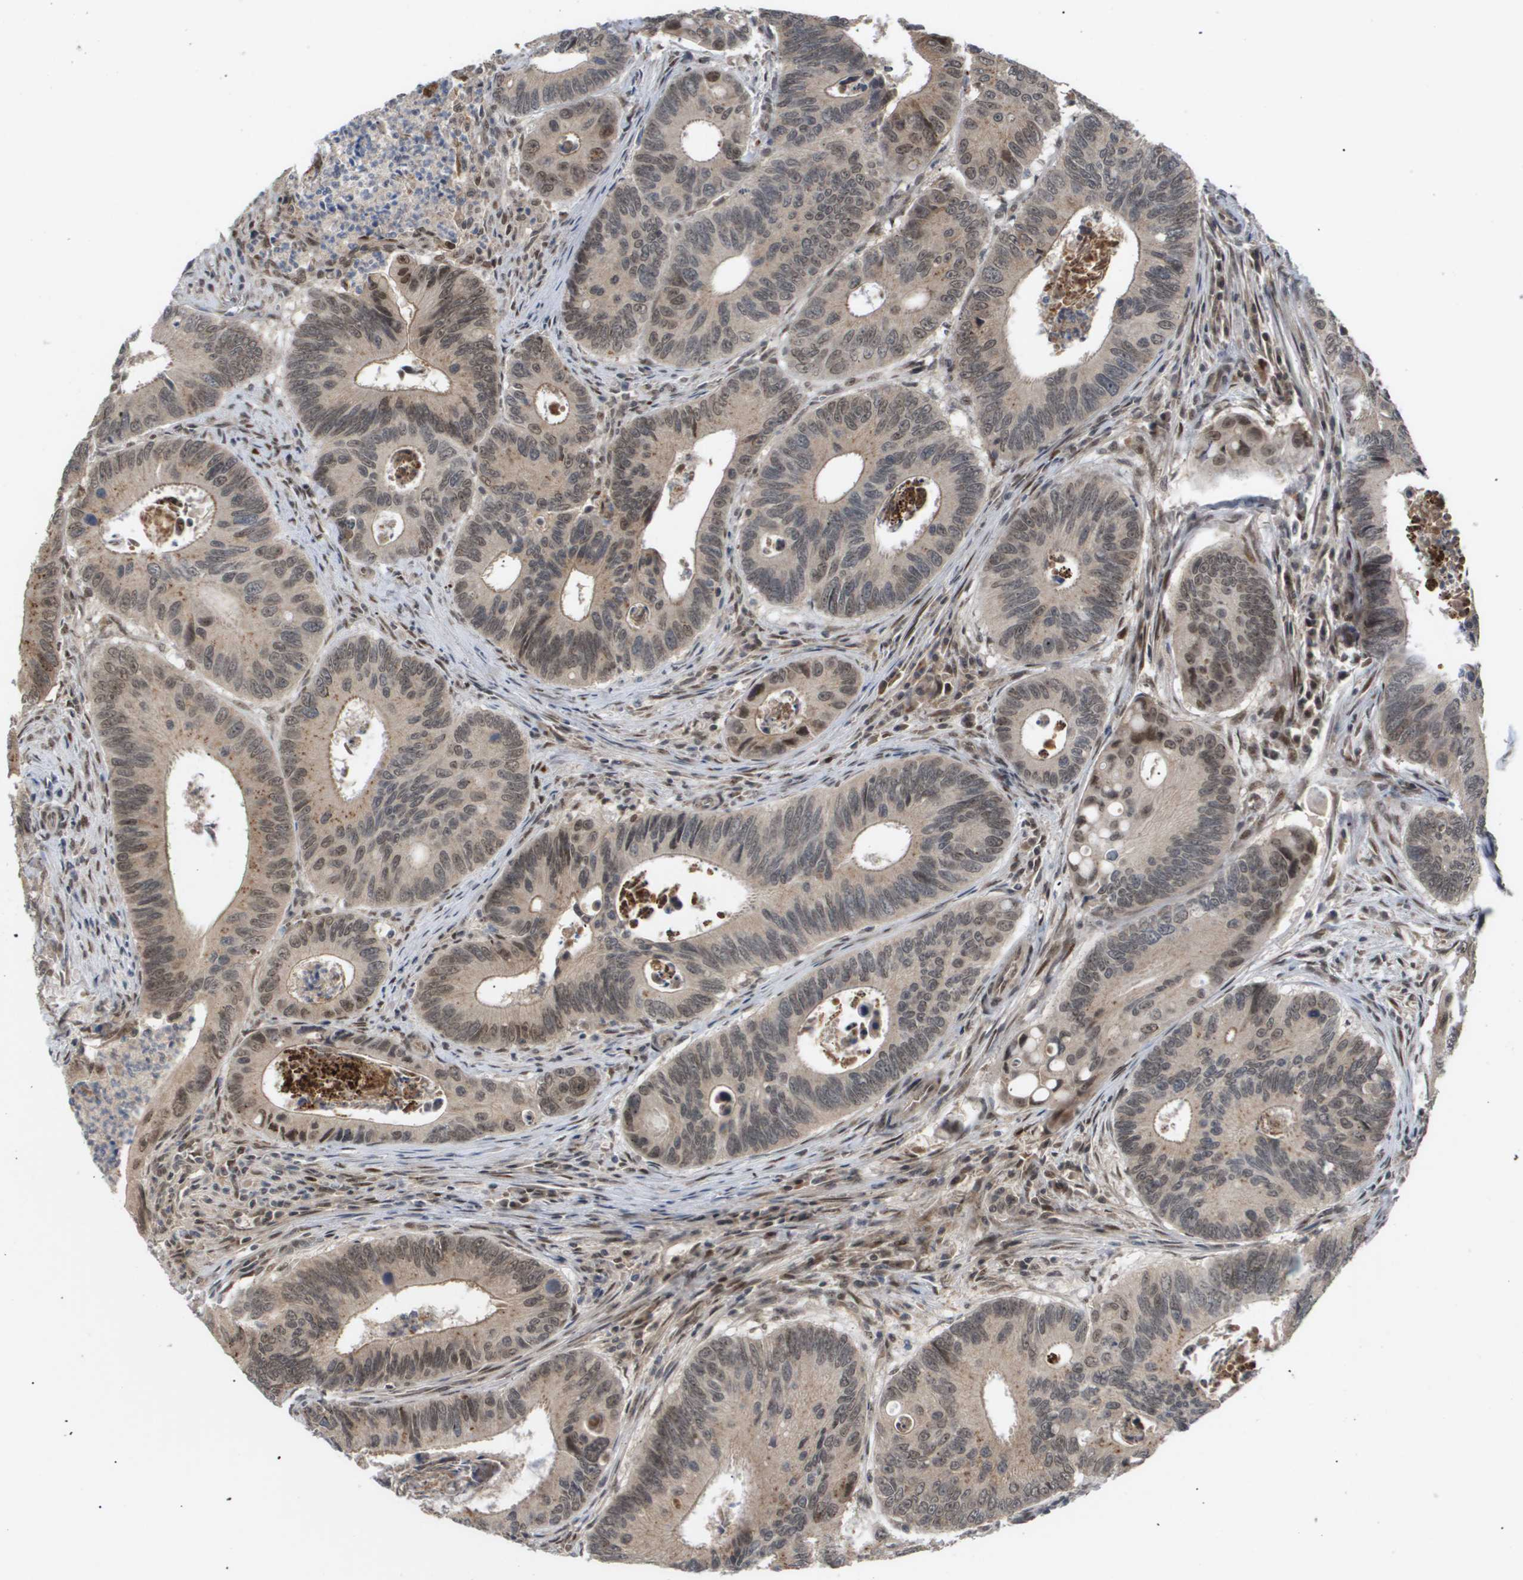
{"staining": {"intensity": "weak", "quantity": "25%-75%", "location": "cytoplasmic/membranous,nuclear"}, "tissue": "colorectal cancer", "cell_type": "Tumor cells", "image_type": "cancer", "snomed": [{"axis": "morphology", "description": "Inflammation, NOS"}, {"axis": "morphology", "description": "Adenocarcinoma, NOS"}, {"axis": "topography", "description": "Colon"}], "caption": "The immunohistochemical stain shows weak cytoplasmic/membranous and nuclear expression in tumor cells of colorectal cancer tissue.", "gene": "PDGFB", "patient": {"sex": "male", "age": 72}}